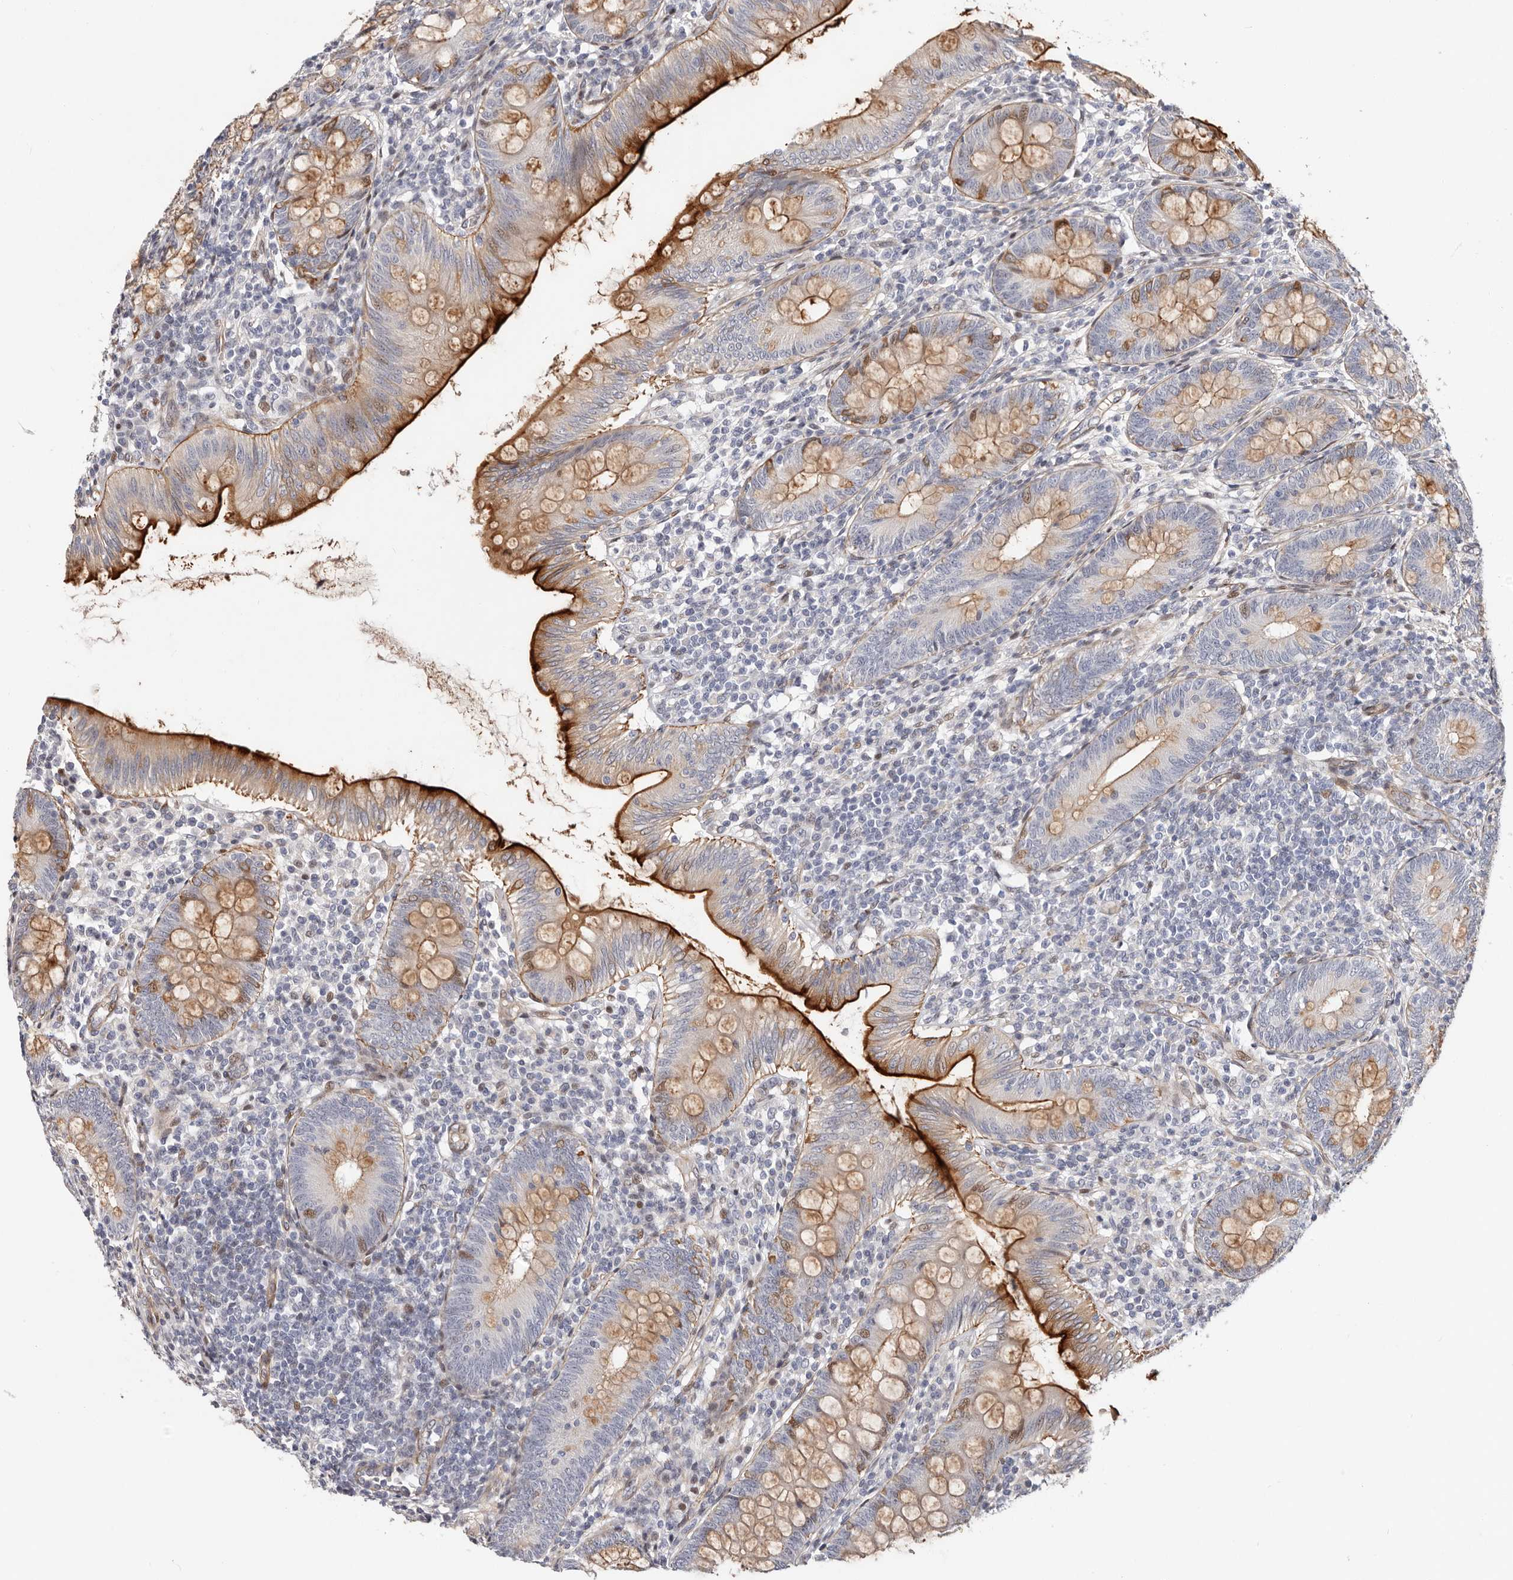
{"staining": {"intensity": "strong", "quantity": "<25%", "location": "cytoplasmic/membranous"}, "tissue": "appendix", "cell_type": "Glandular cells", "image_type": "normal", "snomed": [{"axis": "morphology", "description": "Normal tissue, NOS"}, {"axis": "topography", "description": "Appendix"}], "caption": "Immunohistochemical staining of benign human appendix reveals strong cytoplasmic/membranous protein expression in approximately <25% of glandular cells.", "gene": "EPHX3", "patient": {"sex": "male", "age": 14}}